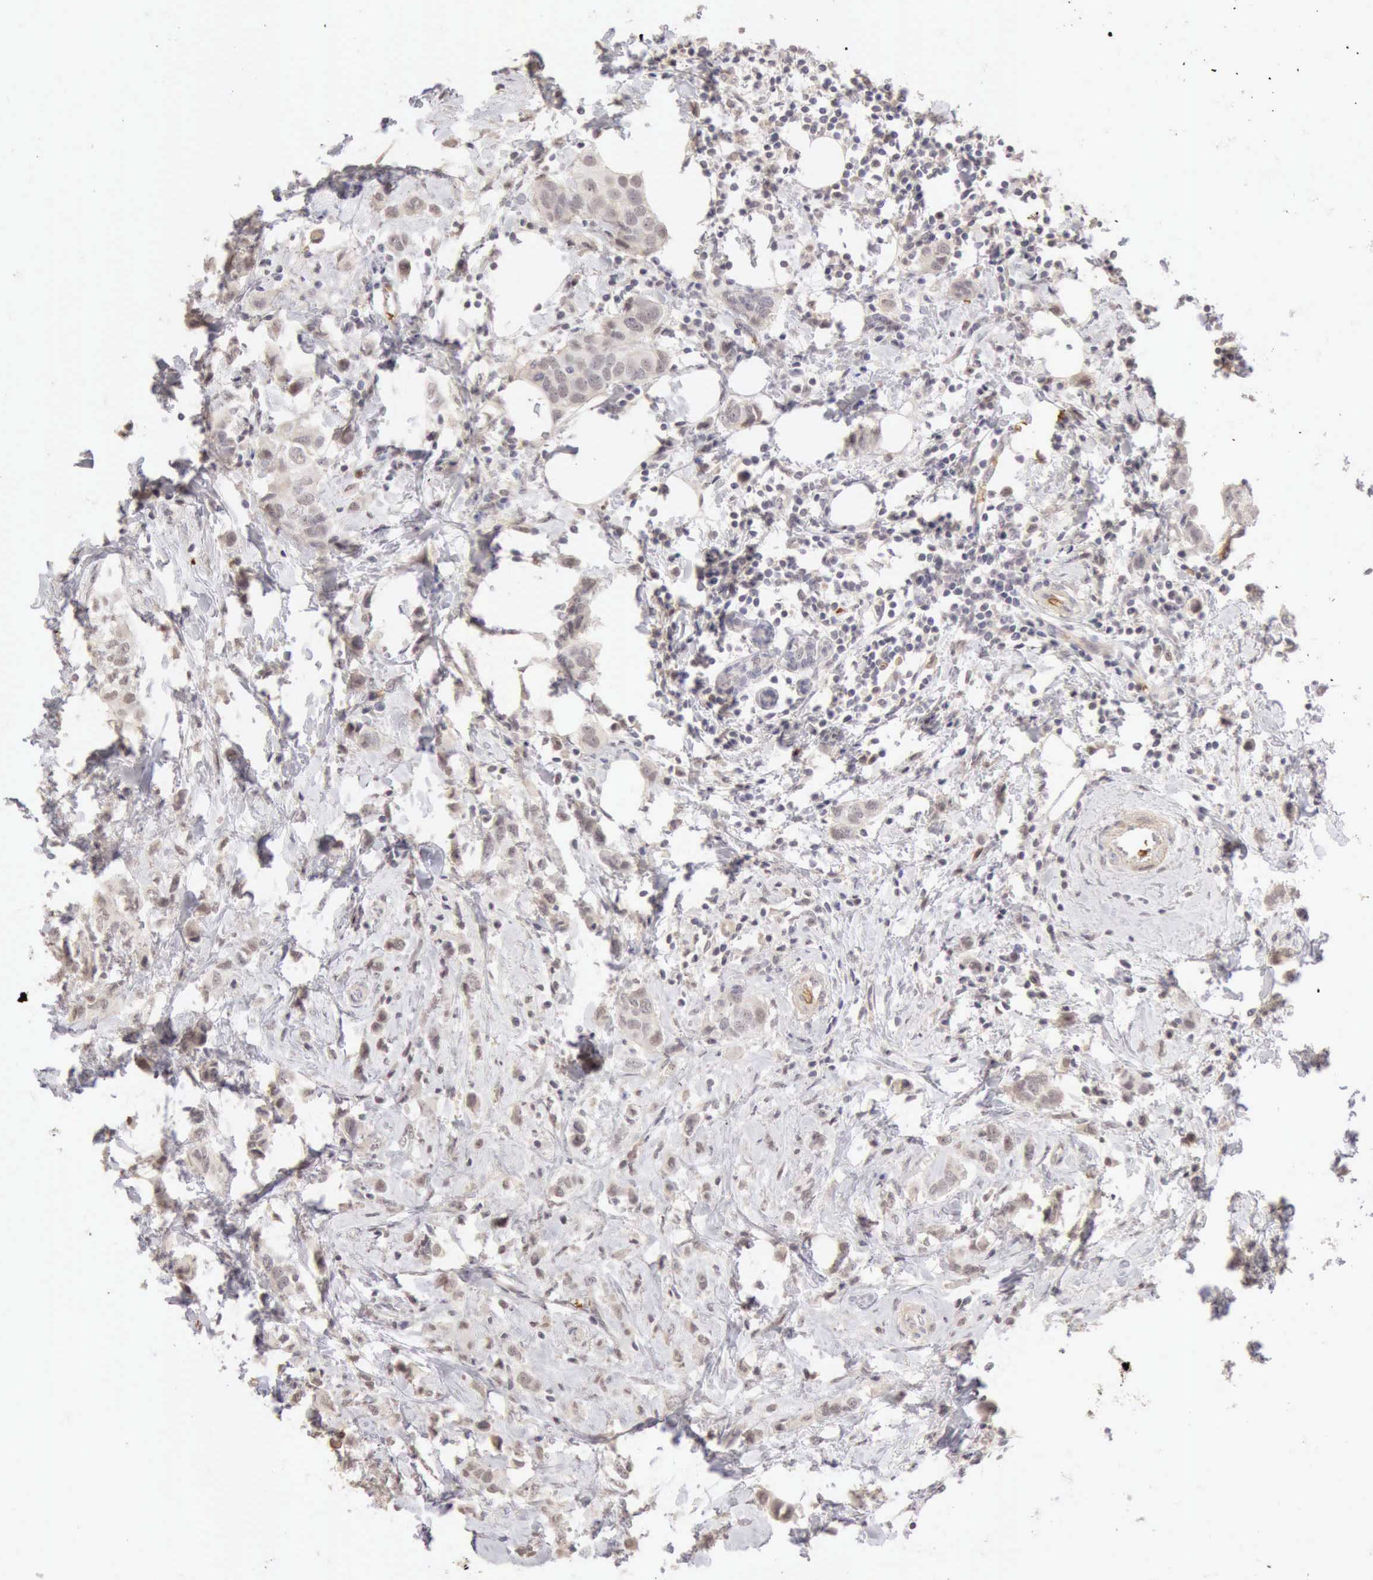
{"staining": {"intensity": "weak", "quantity": "25%-75%", "location": "cytoplasmic/membranous,nuclear"}, "tissue": "breast cancer", "cell_type": "Tumor cells", "image_type": "cancer", "snomed": [{"axis": "morphology", "description": "Normal tissue, NOS"}, {"axis": "morphology", "description": "Duct carcinoma"}, {"axis": "topography", "description": "Breast"}], "caption": "Approximately 25%-75% of tumor cells in human breast cancer (infiltrating ductal carcinoma) reveal weak cytoplasmic/membranous and nuclear protein expression as visualized by brown immunohistochemical staining.", "gene": "CFI", "patient": {"sex": "female", "age": 50}}